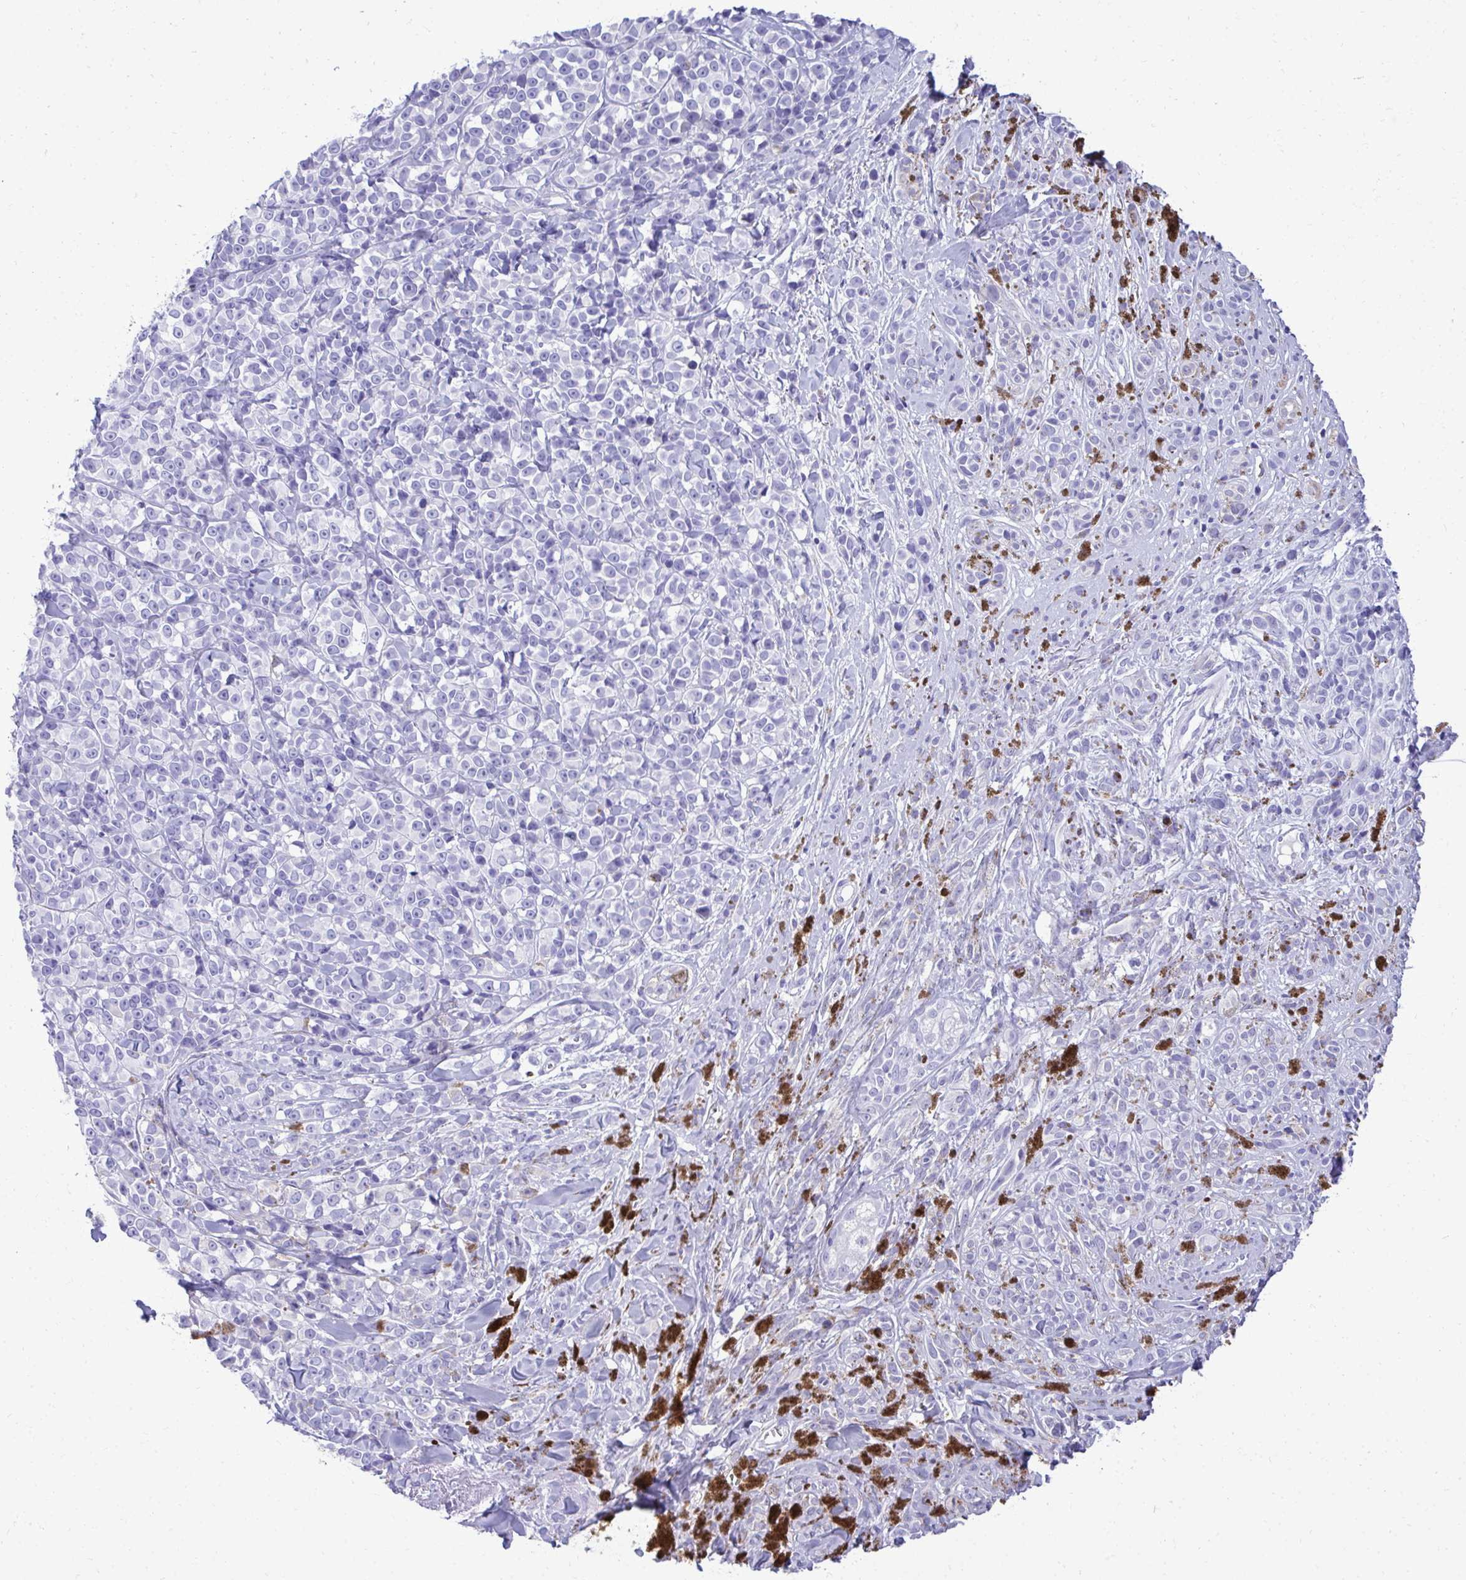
{"staining": {"intensity": "negative", "quantity": "none", "location": "none"}, "tissue": "melanoma", "cell_type": "Tumor cells", "image_type": "cancer", "snomed": [{"axis": "morphology", "description": "Malignant melanoma, NOS"}, {"axis": "topography", "description": "Skin"}], "caption": "The IHC photomicrograph has no significant expression in tumor cells of melanoma tissue. (Stains: DAB (3,3'-diaminobenzidine) immunohistochemistry (IHC) with hematoxylin counter stain, Microscopy: brightfield microscopy at high magnification).", "gene": "AIG1", "patient": {"sex": "male", "age": 85}}